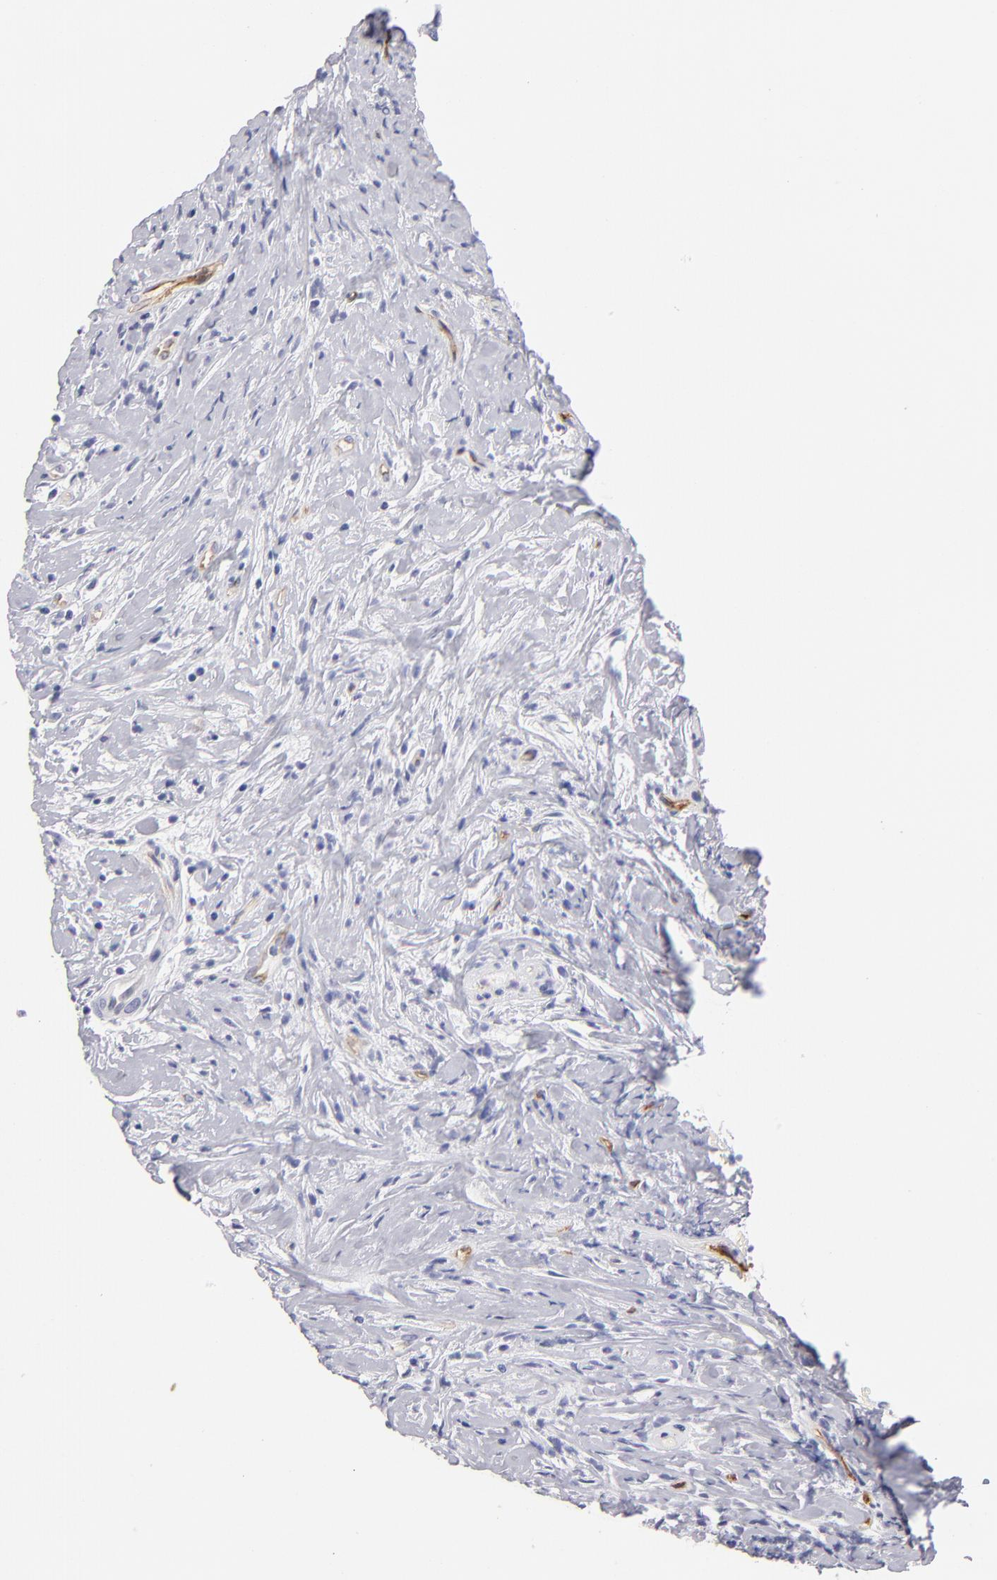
{"staining": {"intensity": "negative", "quantity": "none", "location": "none"}, "tissue": "lymphoma", "cell_type": "Tumor cells", "image_type": "cancer", "snomed": [{"axis": "morphology", "description": "Hodgkin's disease, NOS"}, {"axis": "topography", "description": "Lymph node"}], "caption": "High power microscopy photomicrograph of an immunohistochemistry (IHC) histopathology image of Hodgkin's disease, revealing no significant expression in tumor cells.", "gene": "PLVAP", "patient": {"sex": "female", "age": 25}}